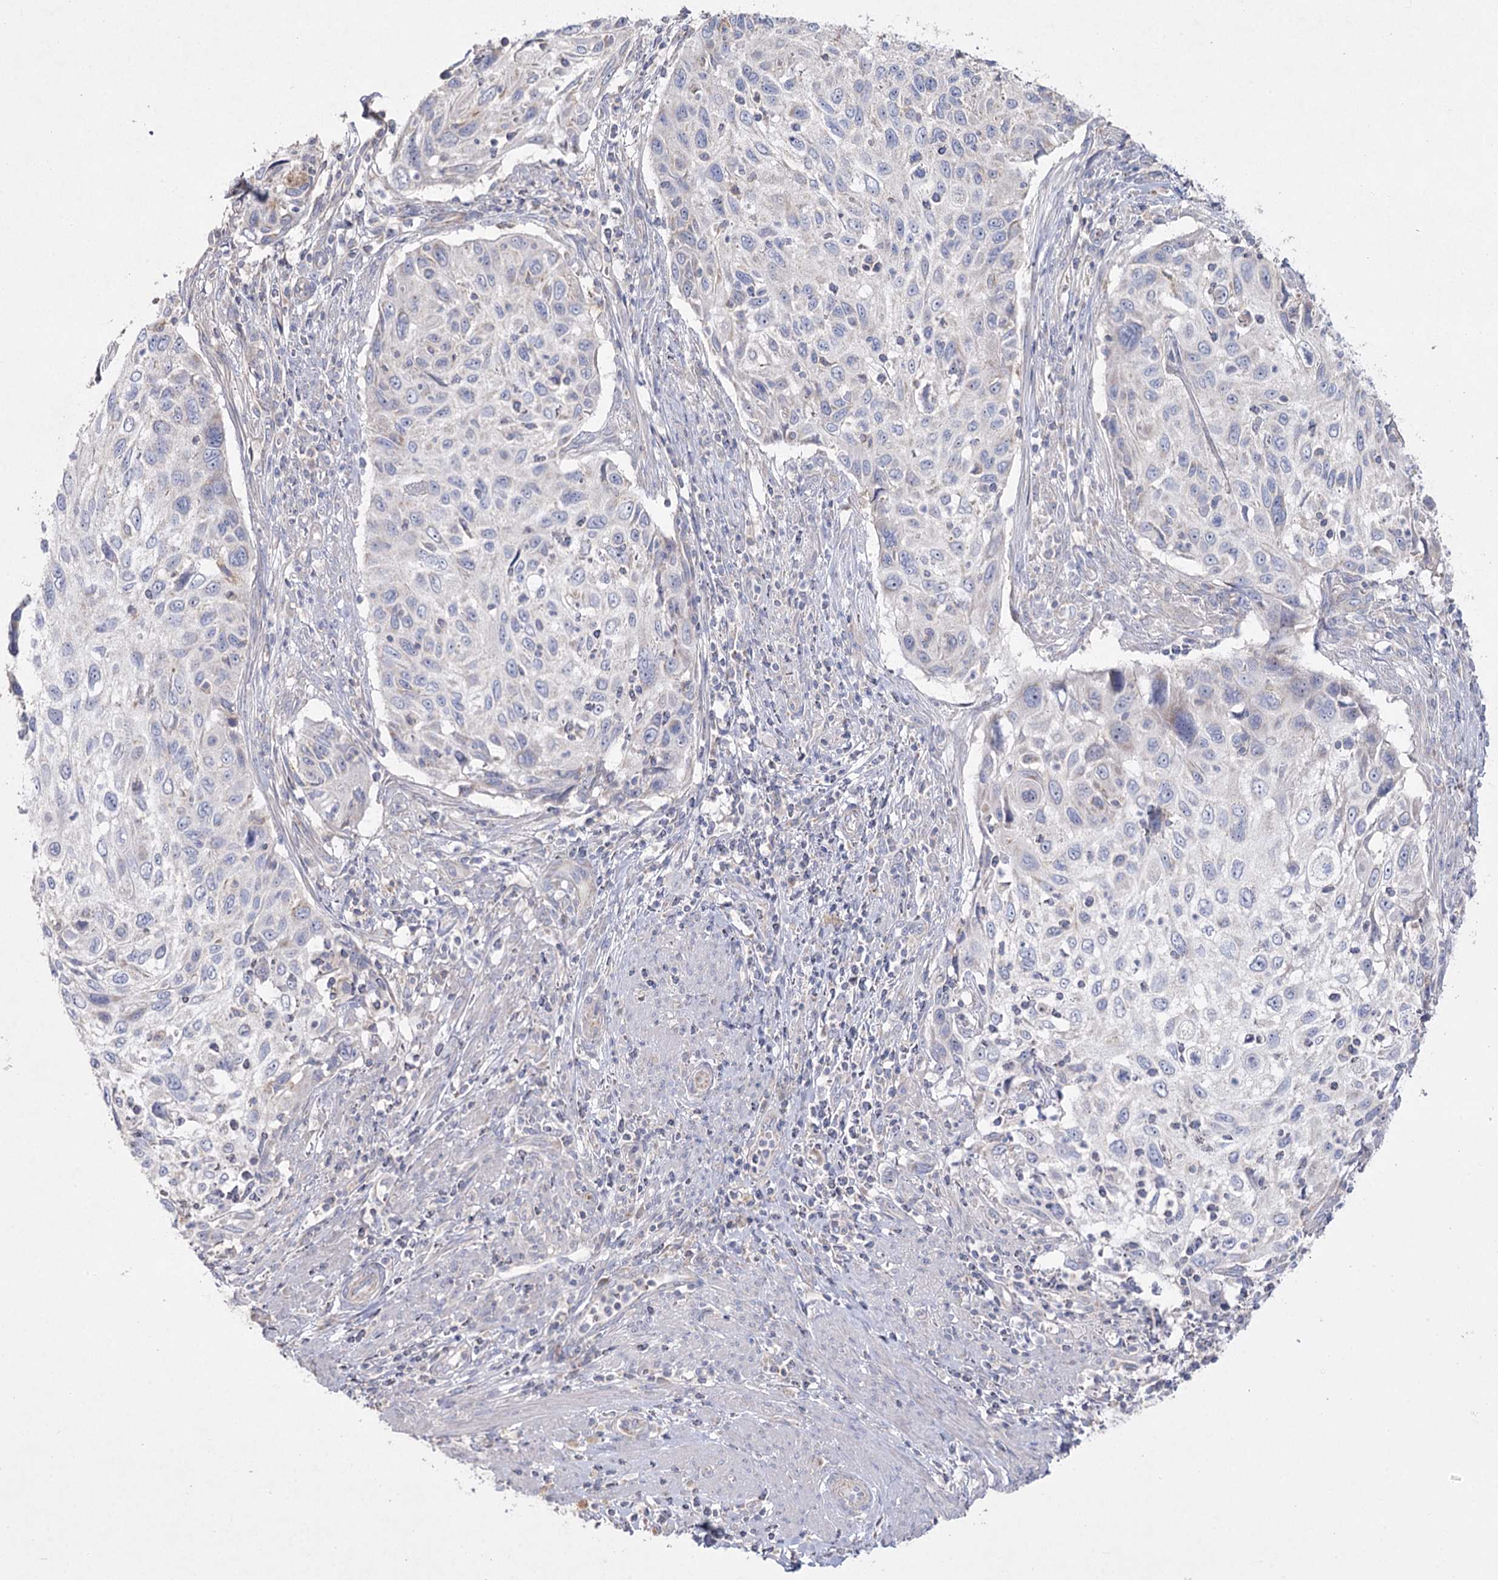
{"staining": {"intensity": "negative", "quantity": "none", "location": "none"}, "tissue": "cervical cancer", "cell_type": "Tumor cells", "image_type": "cancer", "snomed": [{"axis": "morphology", "description": "Squamous cell carcinoma, NOS"}, {"axis": "topography", "description": "Cervix"}], "caption": "Cervical cancer (squamous cell carcinoma) stained for a protein using immunohistochemistry shows no positivity tumor cells.", "gene": "TMEM187", "patient": {"sex": "female", "age": 70}}